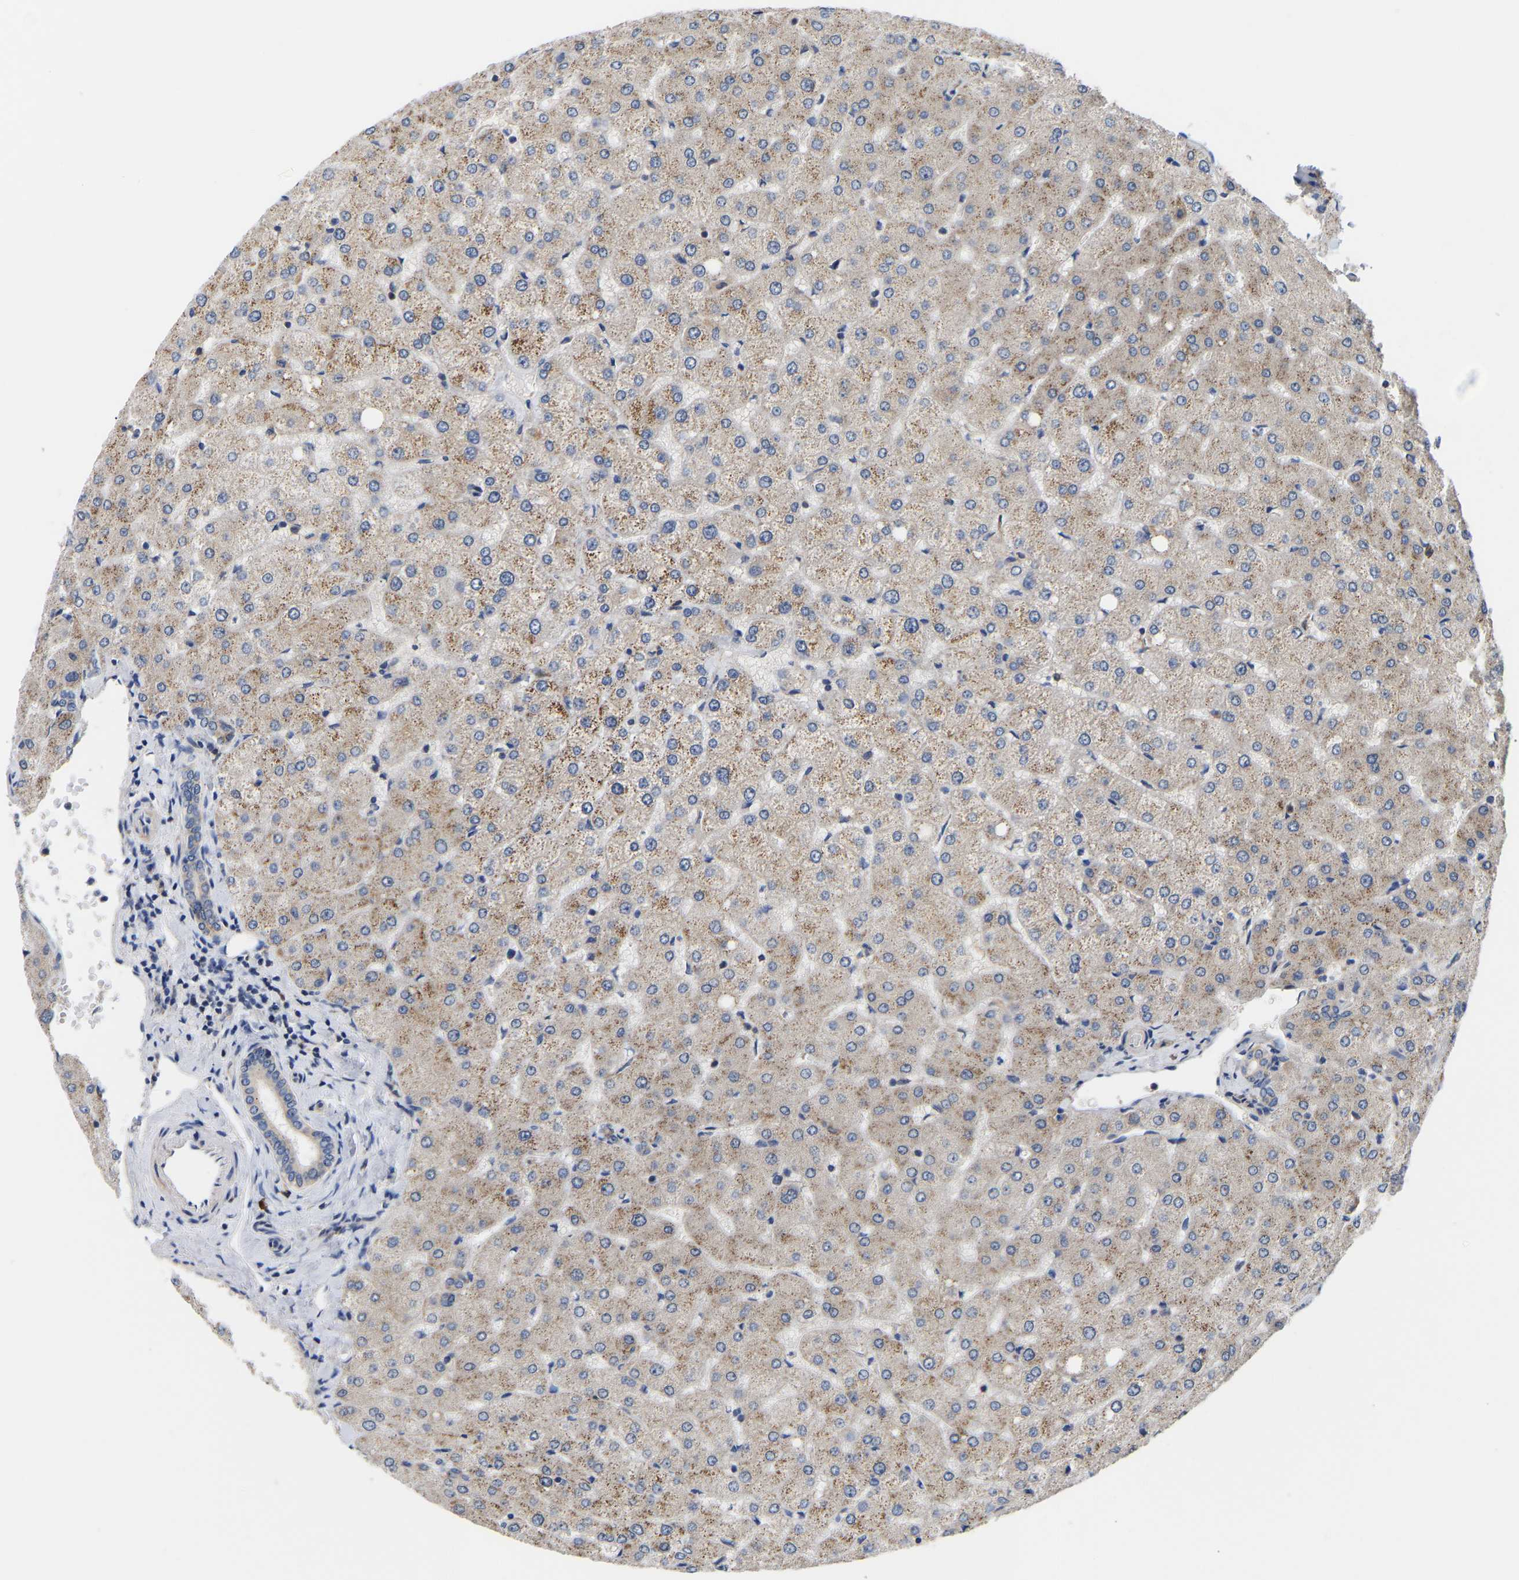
{"staining": {"intensity": "weak", "quantity": "25%-75%", "location": "cytoplasmic/membranous"}, "tissue": "liver", "cell_type": "Cholangiocytes", "image_type": "normal", "snomed": [{"axis": "morphology", "description": "Normal tissue, NOS"}, {"axis": "topography", "description": "Liver"}], "caption": "This micrograph demonstrates IHC staining of normal human liver, with low weak cytoplasmic/membranous expression in about 25%-75% of cholangiocytes.", "gene": "AIMP2", "patient": {"sex": "female", "age": 54}}